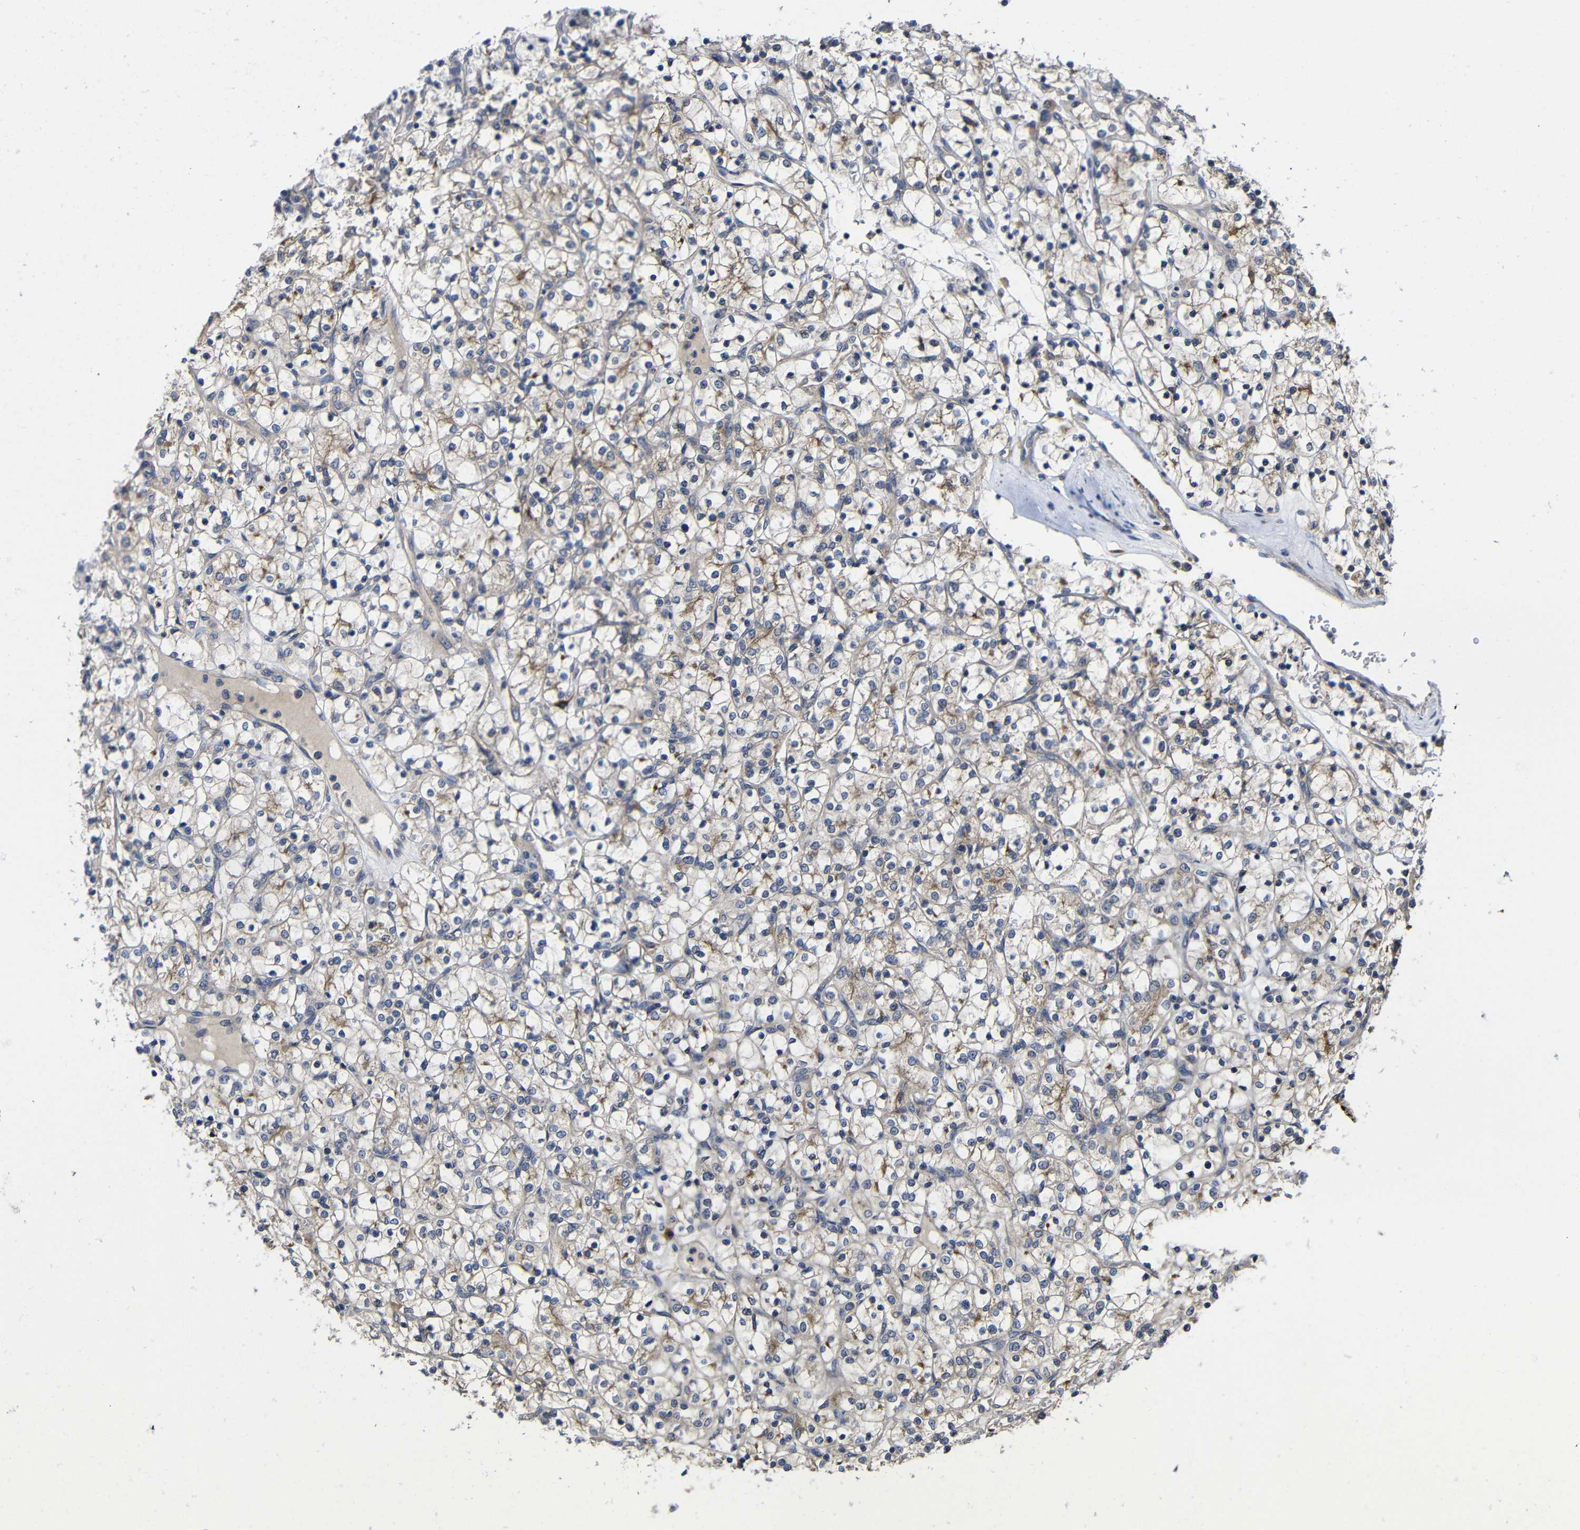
{"staining": {"intensity": "moderate", "quantity": "<25%", "location": "cytoplasmic/membranous"}, "tissue": "renal cancer", "cell_type": "Tumor cells", "image_type": "cancer", "snomed": [{"axis": "morphology", "description": "Adenocarcinoma, NOS"}, {"axis": "topography", "description": "Kidney"}], "caption": "Adenocarcinoma (renal) was stained to show a protein in brown. There is low levels of moderate cytoplasmic/membranous positivity in about <25% of tumor cells.", "gene": "LPAR5", "patient": {"sex": "female", "age": 69}}